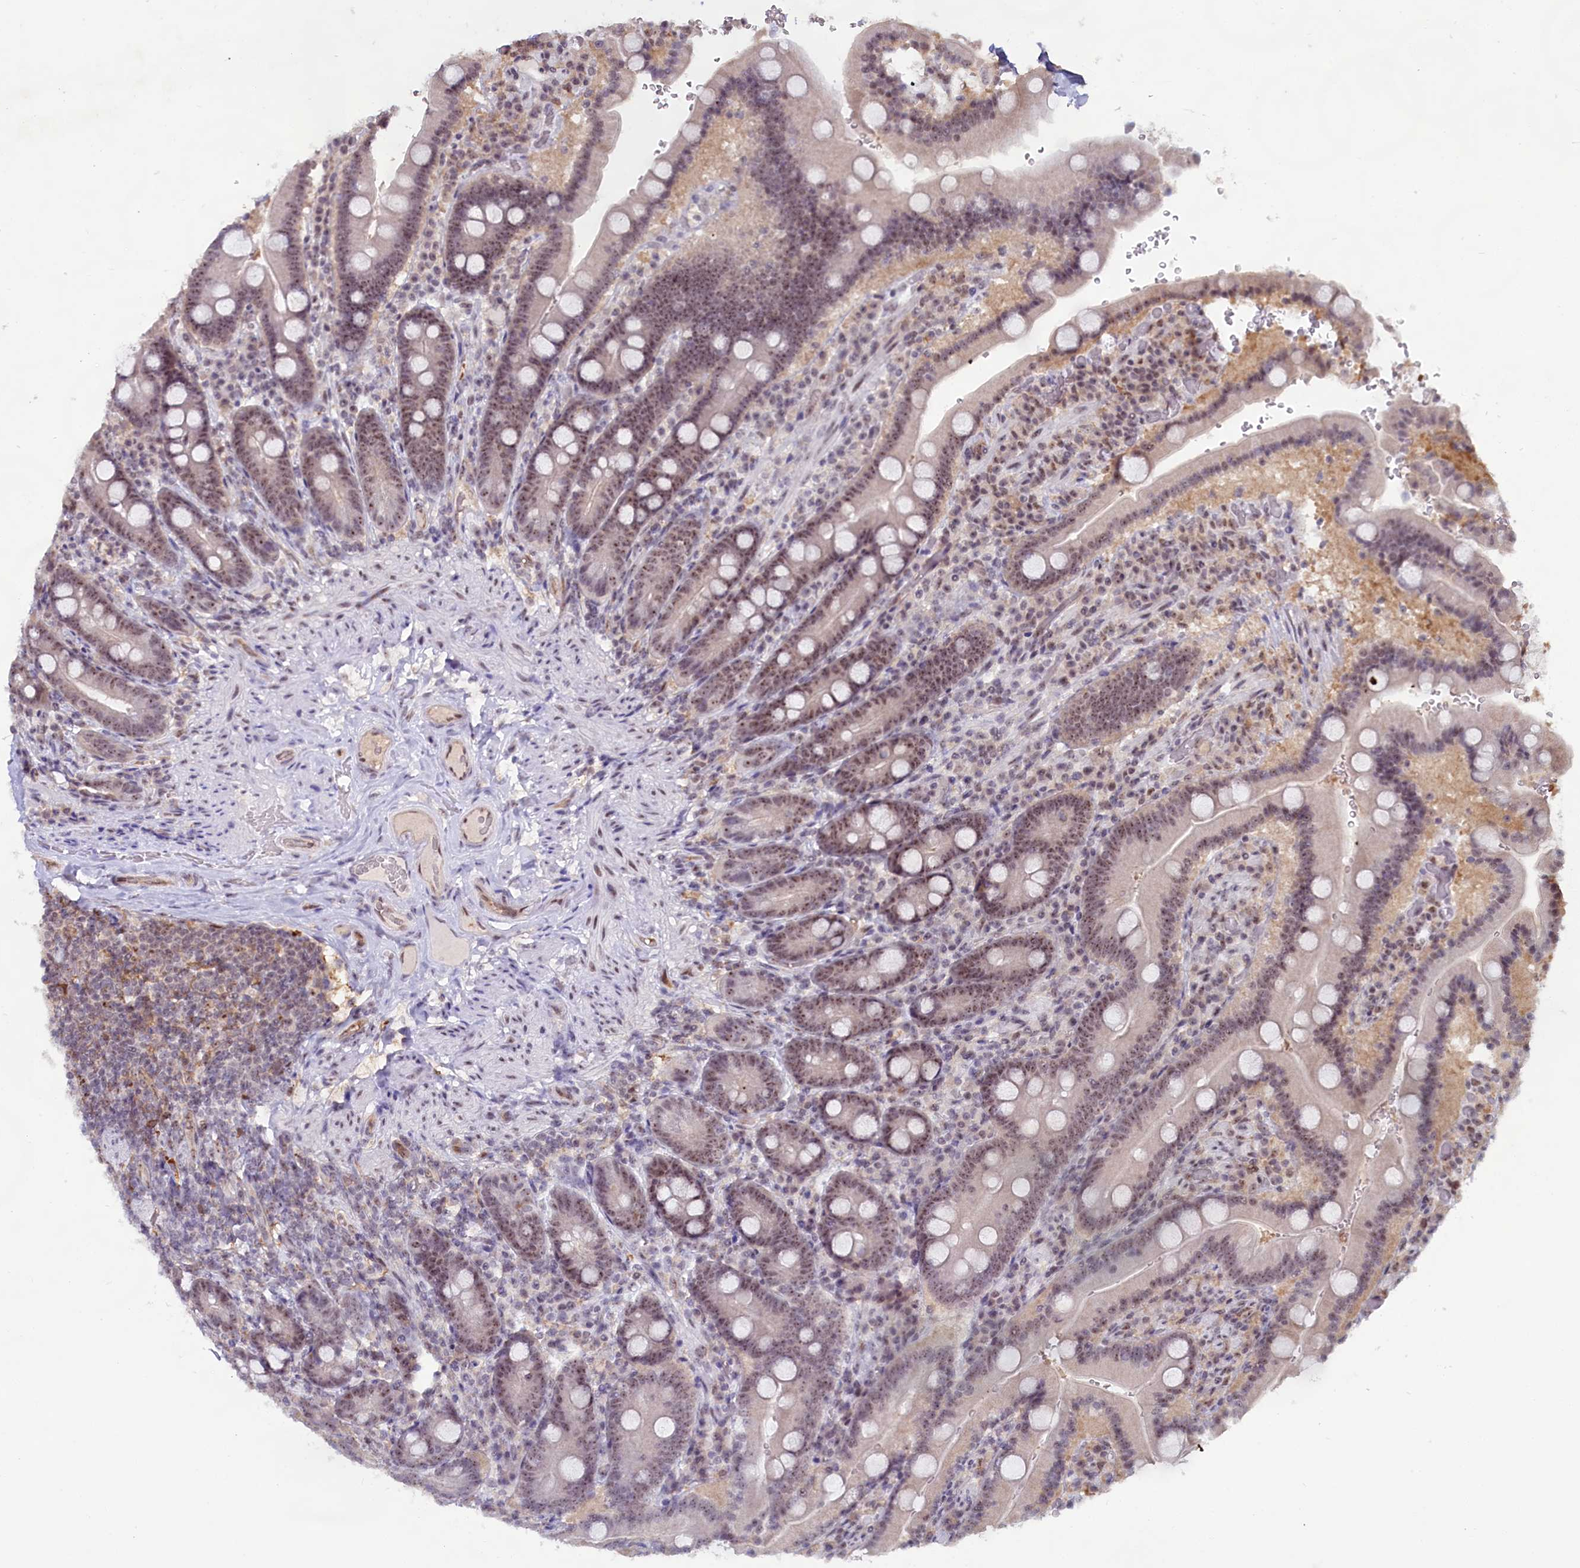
{"staining": {"intensity": "moderate", "quantity": "25%-75%", "location": "cytoplasmic/membranous,nuclear"}, "tissue": "duodenum", "cell_type": "Glandular cells", "image_type": "normal", "snomed": [{"axis": "morphology", "description": "Normal tissue, NOS"}, {"axis": "topography", "description": "Duodenum"}], "caption": "Approximately 25%-75% of glandular cells in unremarkable human duodenum reveal moderate cytoplasmic/membranous,nuclear protein staining as visualized by brown immunohistochemical staining.", "gene": "C1D", "patient": {"sex": "female", "age": 62}}